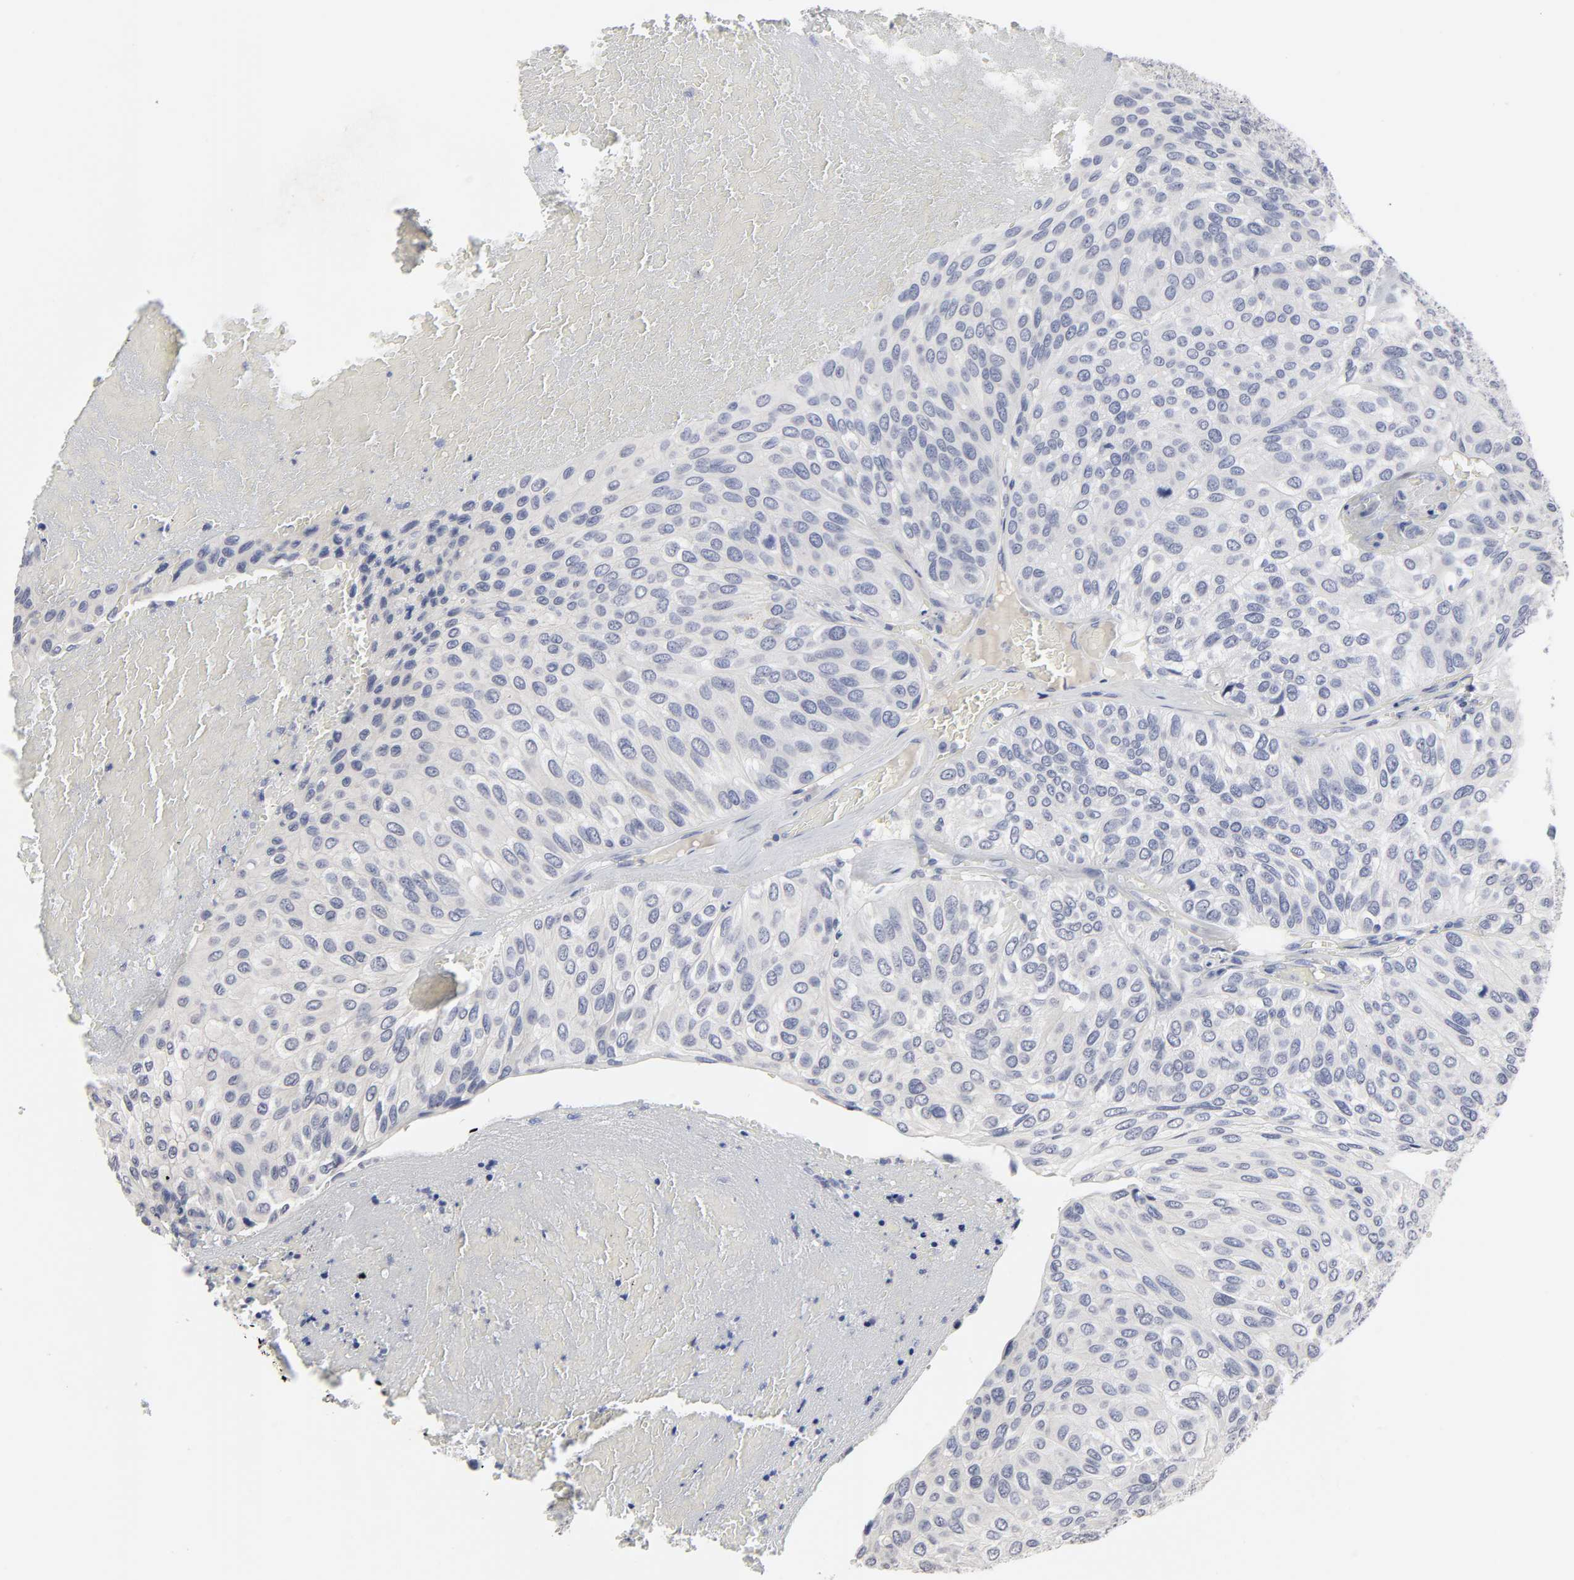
{"staining": {"intensity": "negative", "quantity": "none", "location": "none"}, "tissue": "urothelial cancer", "cell_type": "Tumor cells", "image_type": "cancer", "snomed": [{"axis": "morphology", "description": "Urothelial carcinoma, High grade"}, {"axis": "topography", "description": "Urinary bladder"}], "caption": "A high-resolution micrograph shows immunohistochemistry staining of urothelial cancer, which demonstrates no significant positivity in tumor cells. (DAB IHC, high magnification).", "gene": "HNF4A", "patient": {"sex": "male", "age": 66}}